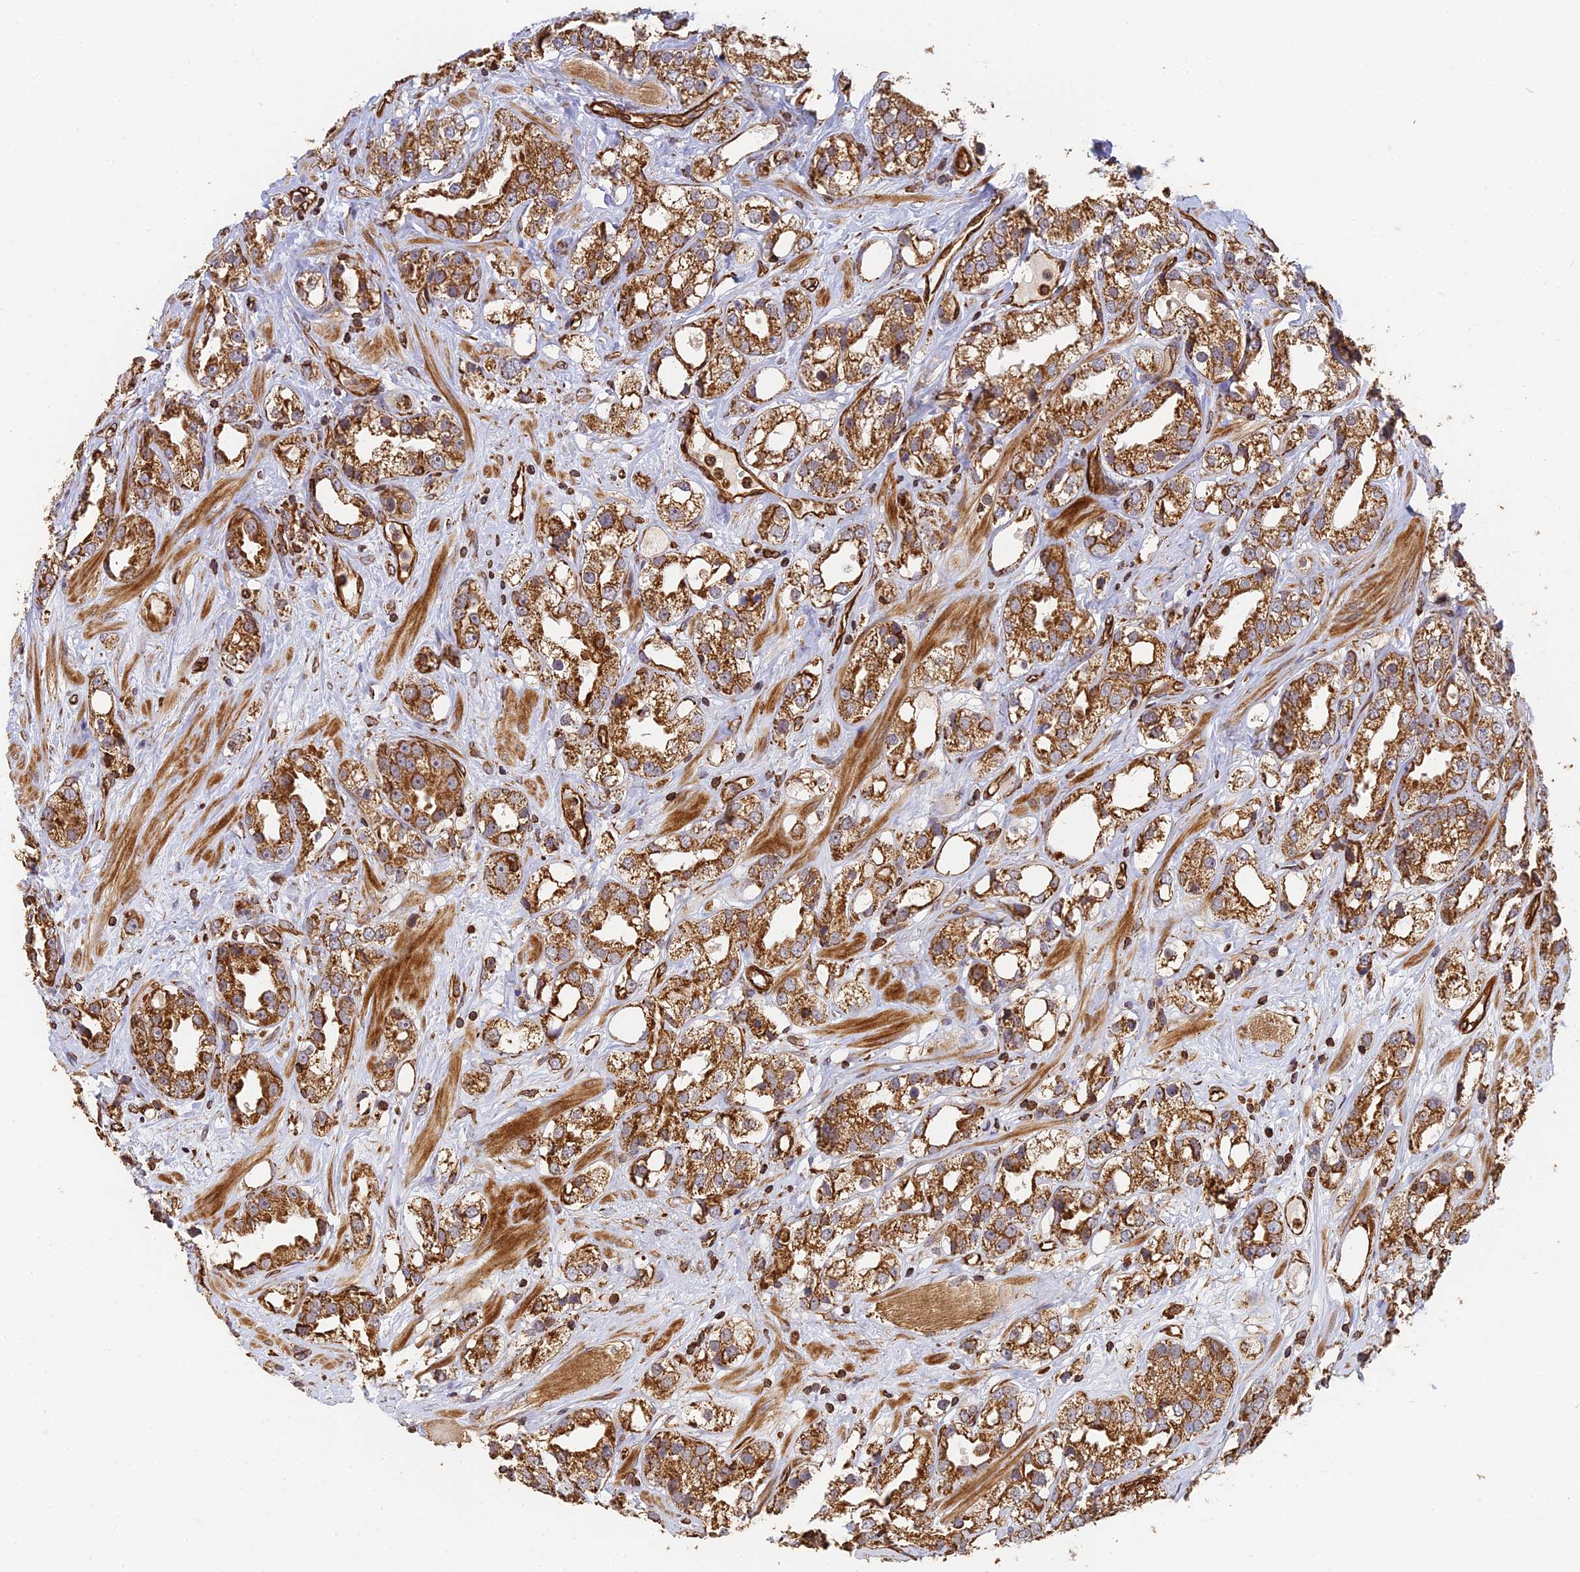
{"staining": {"intensity": "strong", "quantity": ">75%", "location": "cytoplasmic/membranous"}, "tissue": "prostate cancer", "cell_type": "Tumor cells", "image_type": "cancer", "snomed": [{"axis": "morphology", "description": "Adenocarcinoma, NOS"}, {"axis": "topography", "description": "Prostate"}], "caption": "This photomicrograph shows IHC staining of prostate cancer, with high strong cytoplasmic/membranous staining in about >75% of tumor cells.", "gene": "DSTYK", "patient": {"sex": "male", "age": 79}}